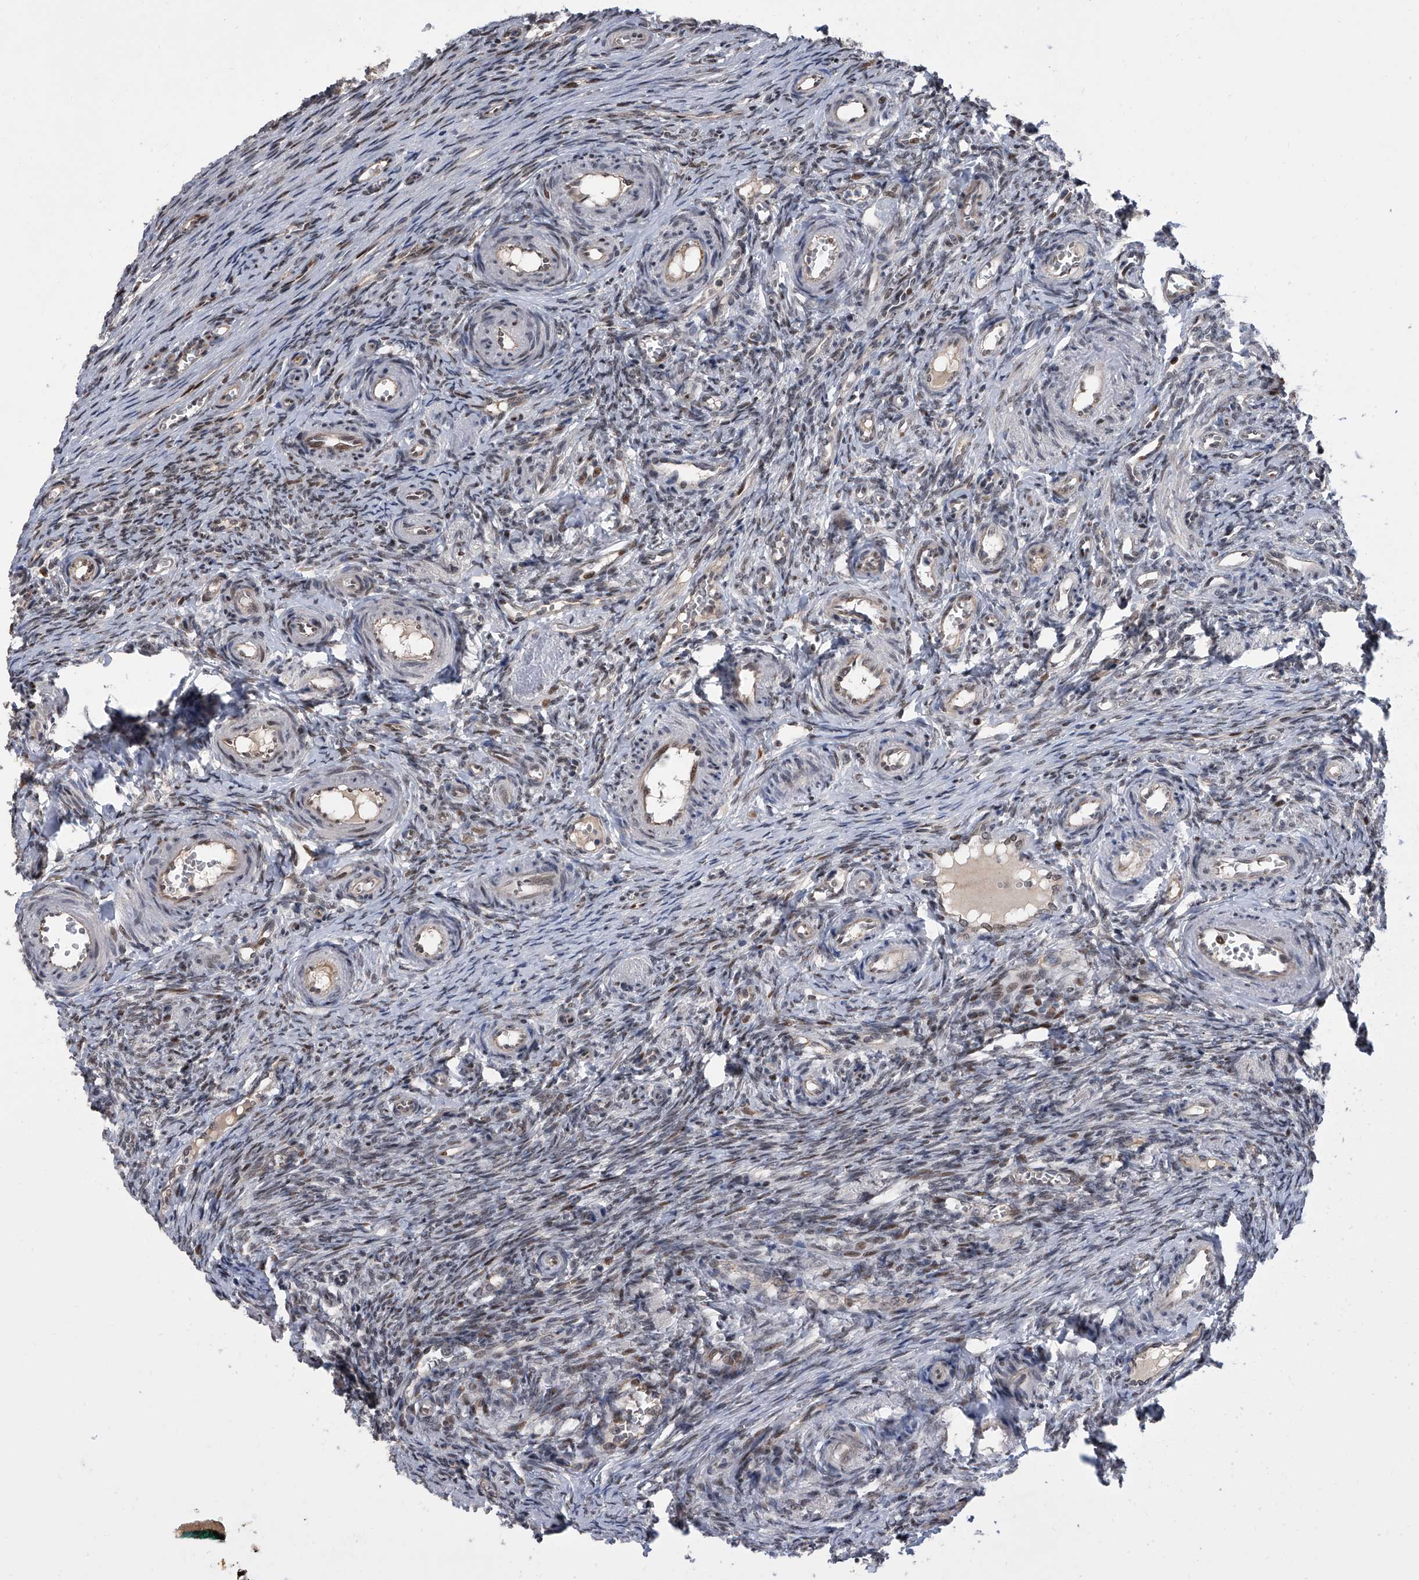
{"staining": {"intensity": "moderate", "quantity": "25%-75%", "location": "nuclear"}, "tissue": "ovary", "cell_type": "Ovarian stroma cells", "image_type": "normal", "snomed": [{"axis": "morphology", "description": "Adenocarcinoma, NOS"}, {"axis": "topography", "description": "Endometrium"}], "caption": "High-power microscopy captured an immunohistochemistry (IHC) photomicrograph of unremarkable ovary, revealing moderate nuclear expression in about 25%-75% of ovarian stroma cells.", "gene": "ZNF426", "patient": {"sex": "female", "age": 32}}